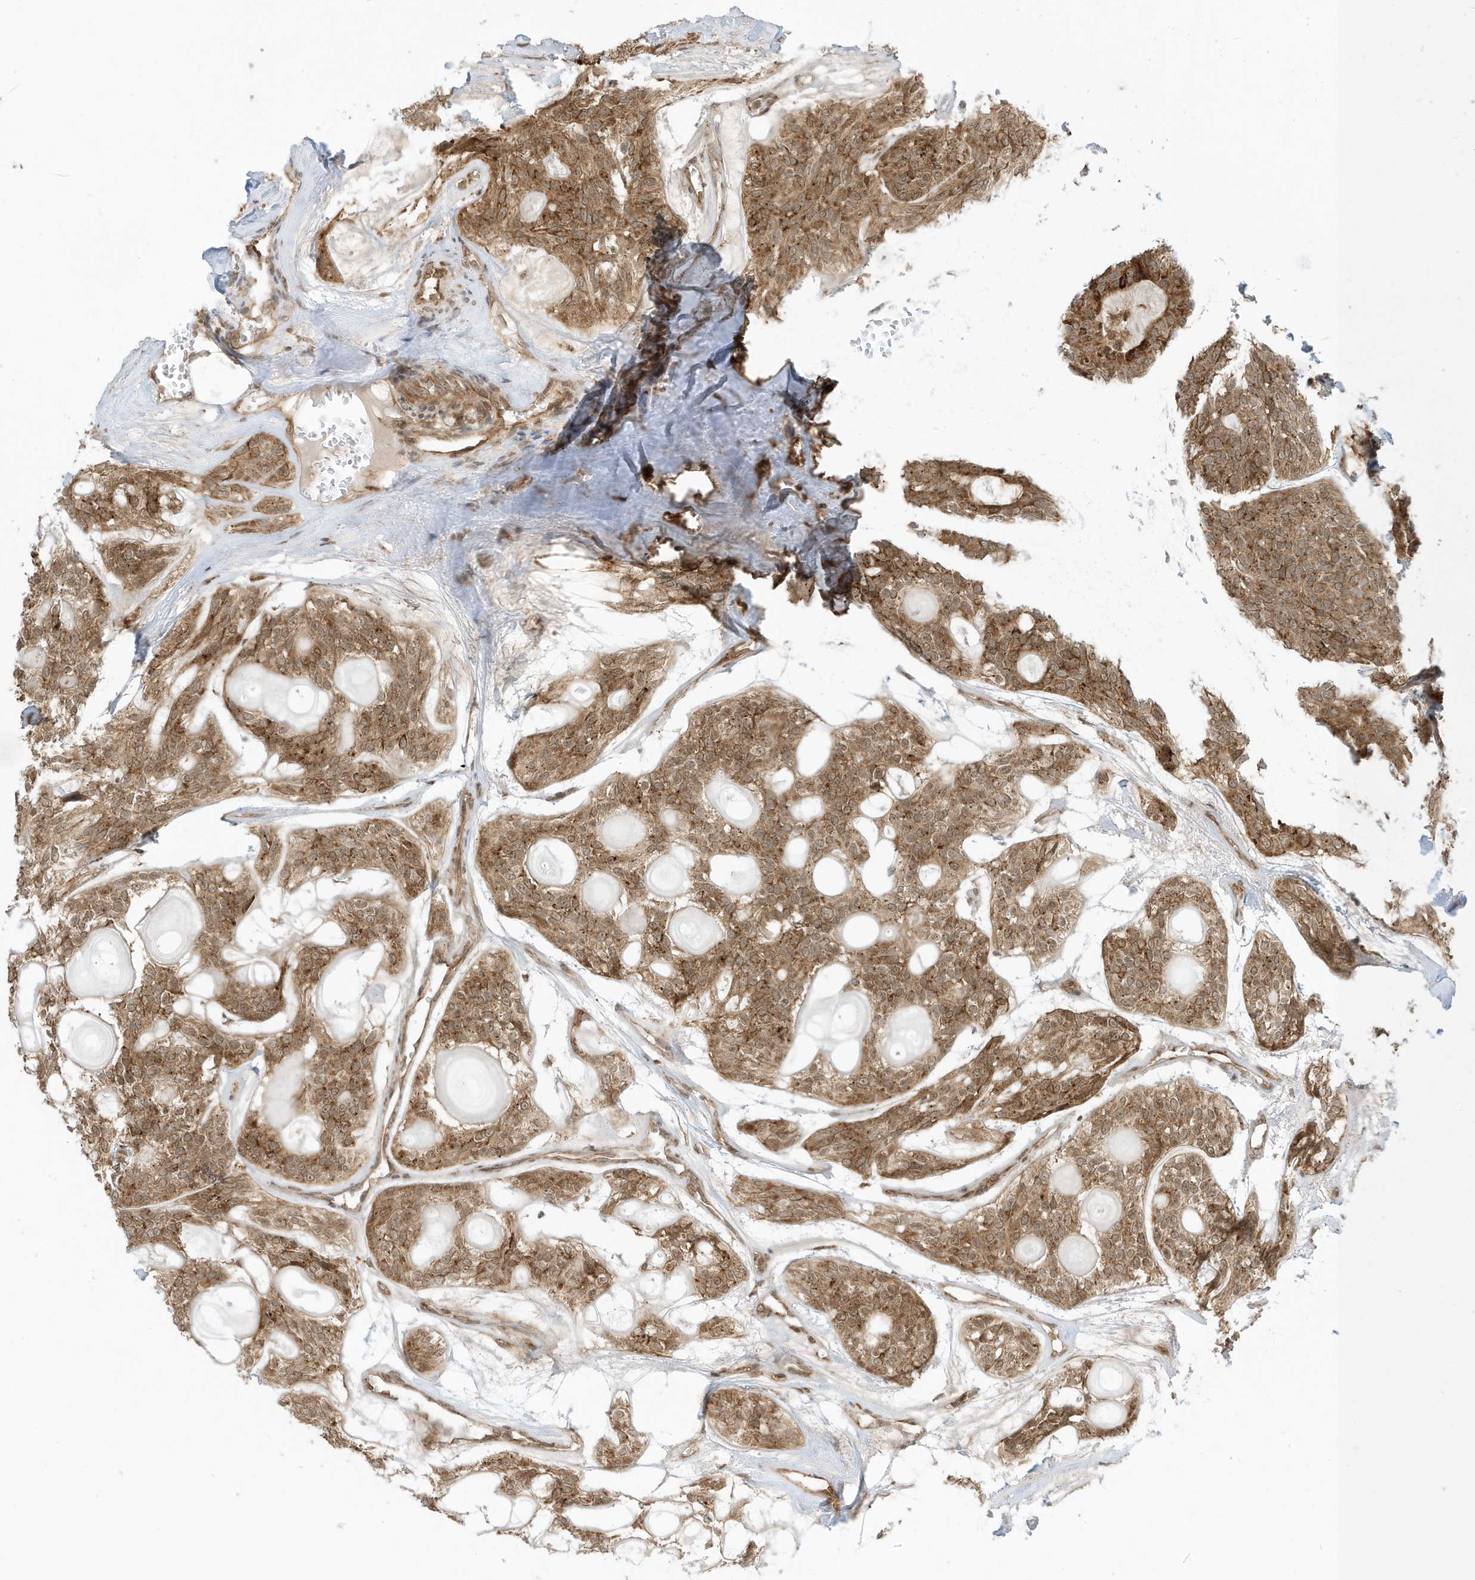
{"staining": {"intensity": "moderate", "quantity": ">75%", "location": "cytoplasmic/membranous"}, "tissue": "head and neck cancer", "cell_type": "Tumor cells", "image_type": "cancer", "snomed": [{"axis": "morphology", "description": "Adenocarcinoma, NOS"}, {"axis": "topography", "description": "Head-Neck"}], "caption": "High-magnification brightfield microscopy of head and neck cancer stained with DAB (3,3'-diaminobenzidine) (brown) and counterstained with hematoxylin (blue). tumor cells exhibit moderate cytoplasmic/membranous positivity is identified in about>75% of cells.", "gene": "DHX36", "patient": {"sex": "male", "age": 66}}